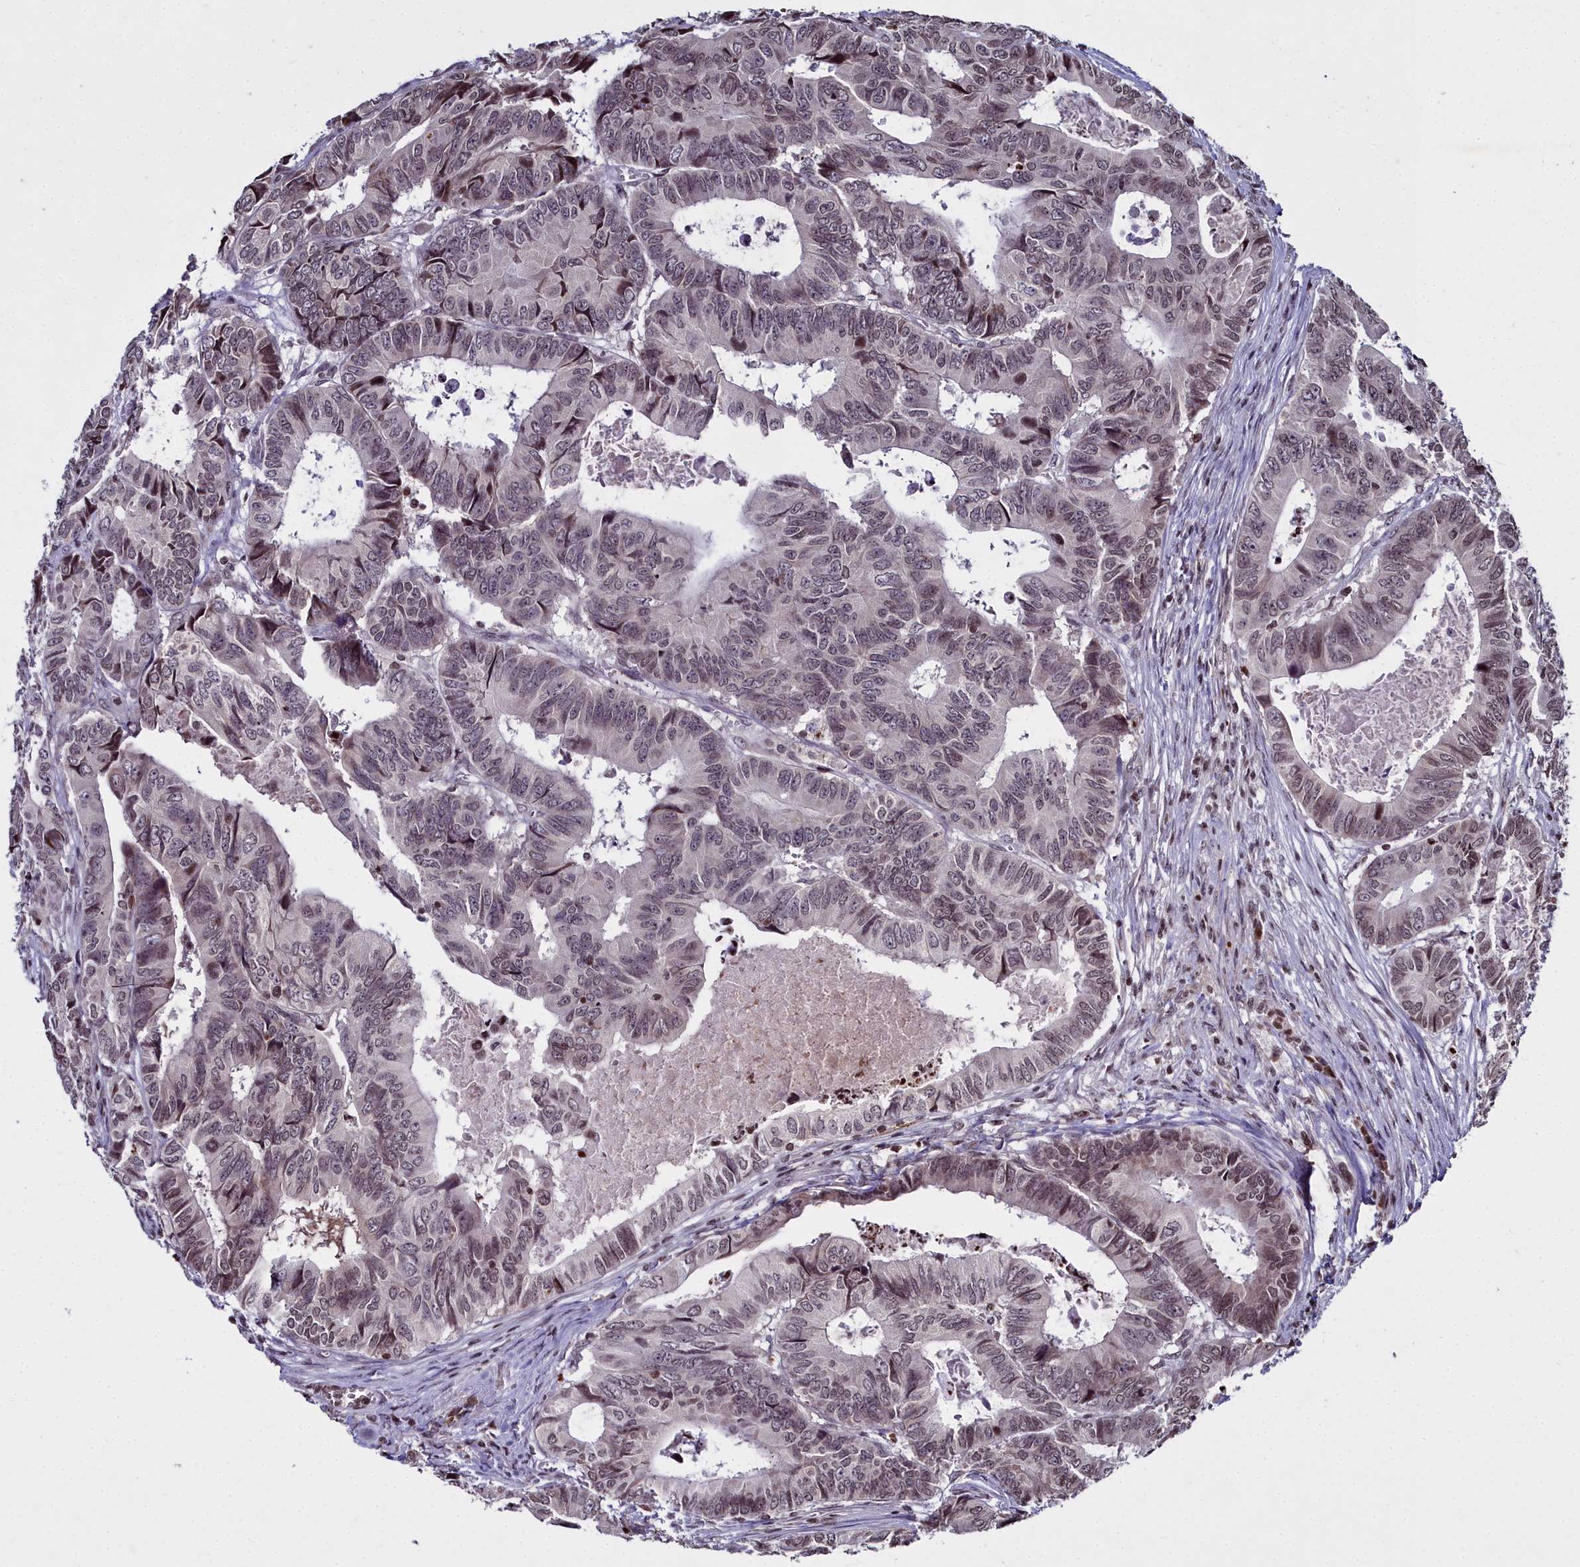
{"staining": {"intensity": "weak", "quantity": "<25%", "location": "nuclear"}, "tissue": "colorectal cancer", "cell_type": "Tumor cells", "image_type": "cancer", "snomed": [{"axis": "morphology", "description": "Adenocarcinoma, NOS"}, {"axis": "topography", "description": "Colon"}], "caption": "This is an immunohistochemistry (IHC) histopathology image of human colorectal adenocarcinoma. There is no positivity in tumor cells.", "gene": "FZD4", "patient": {"sex": "male", "age": 85}}